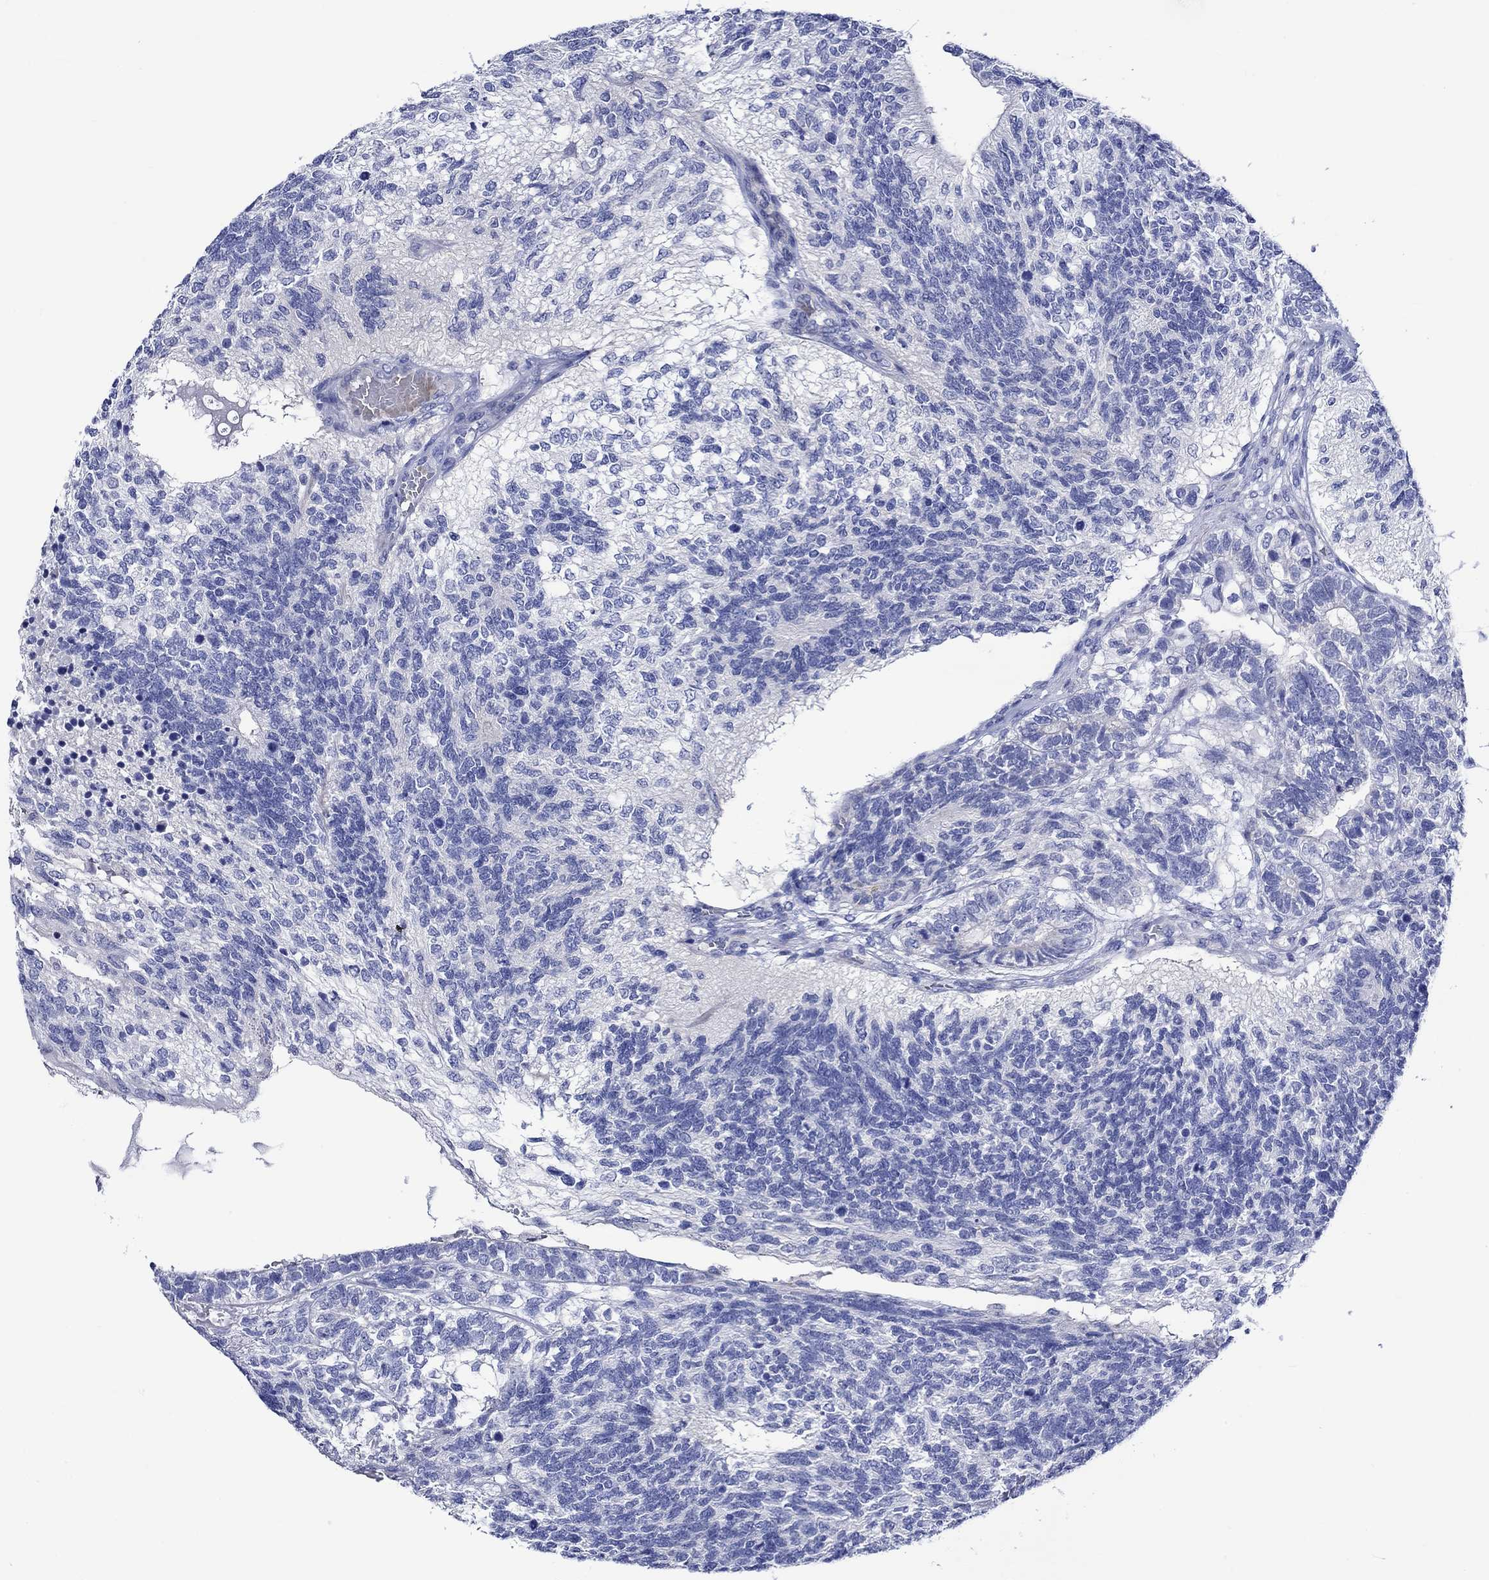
{"staining": {"intensity": "negative", "quantity": "none", "location": "none"}, "tissue": "testis cancer", "cell_type": "Tumor cells", "image_type": "cancer", "snomed": [{"axis": "morphology", "description": "Seminoma, NOS"}, {"axis": "morphology", "description": "Carcinoma, Embryonal, NOS"}, {"axis": "topography", "description": "Testis"}], "caption": "DAB (3,3'-diaminobenzidine) immunohistochemical staining of testis seminoma displays no significant expression in tumor cells.", "gene": "NRIP3", "patient": {"sex": "male", "age": 41}}